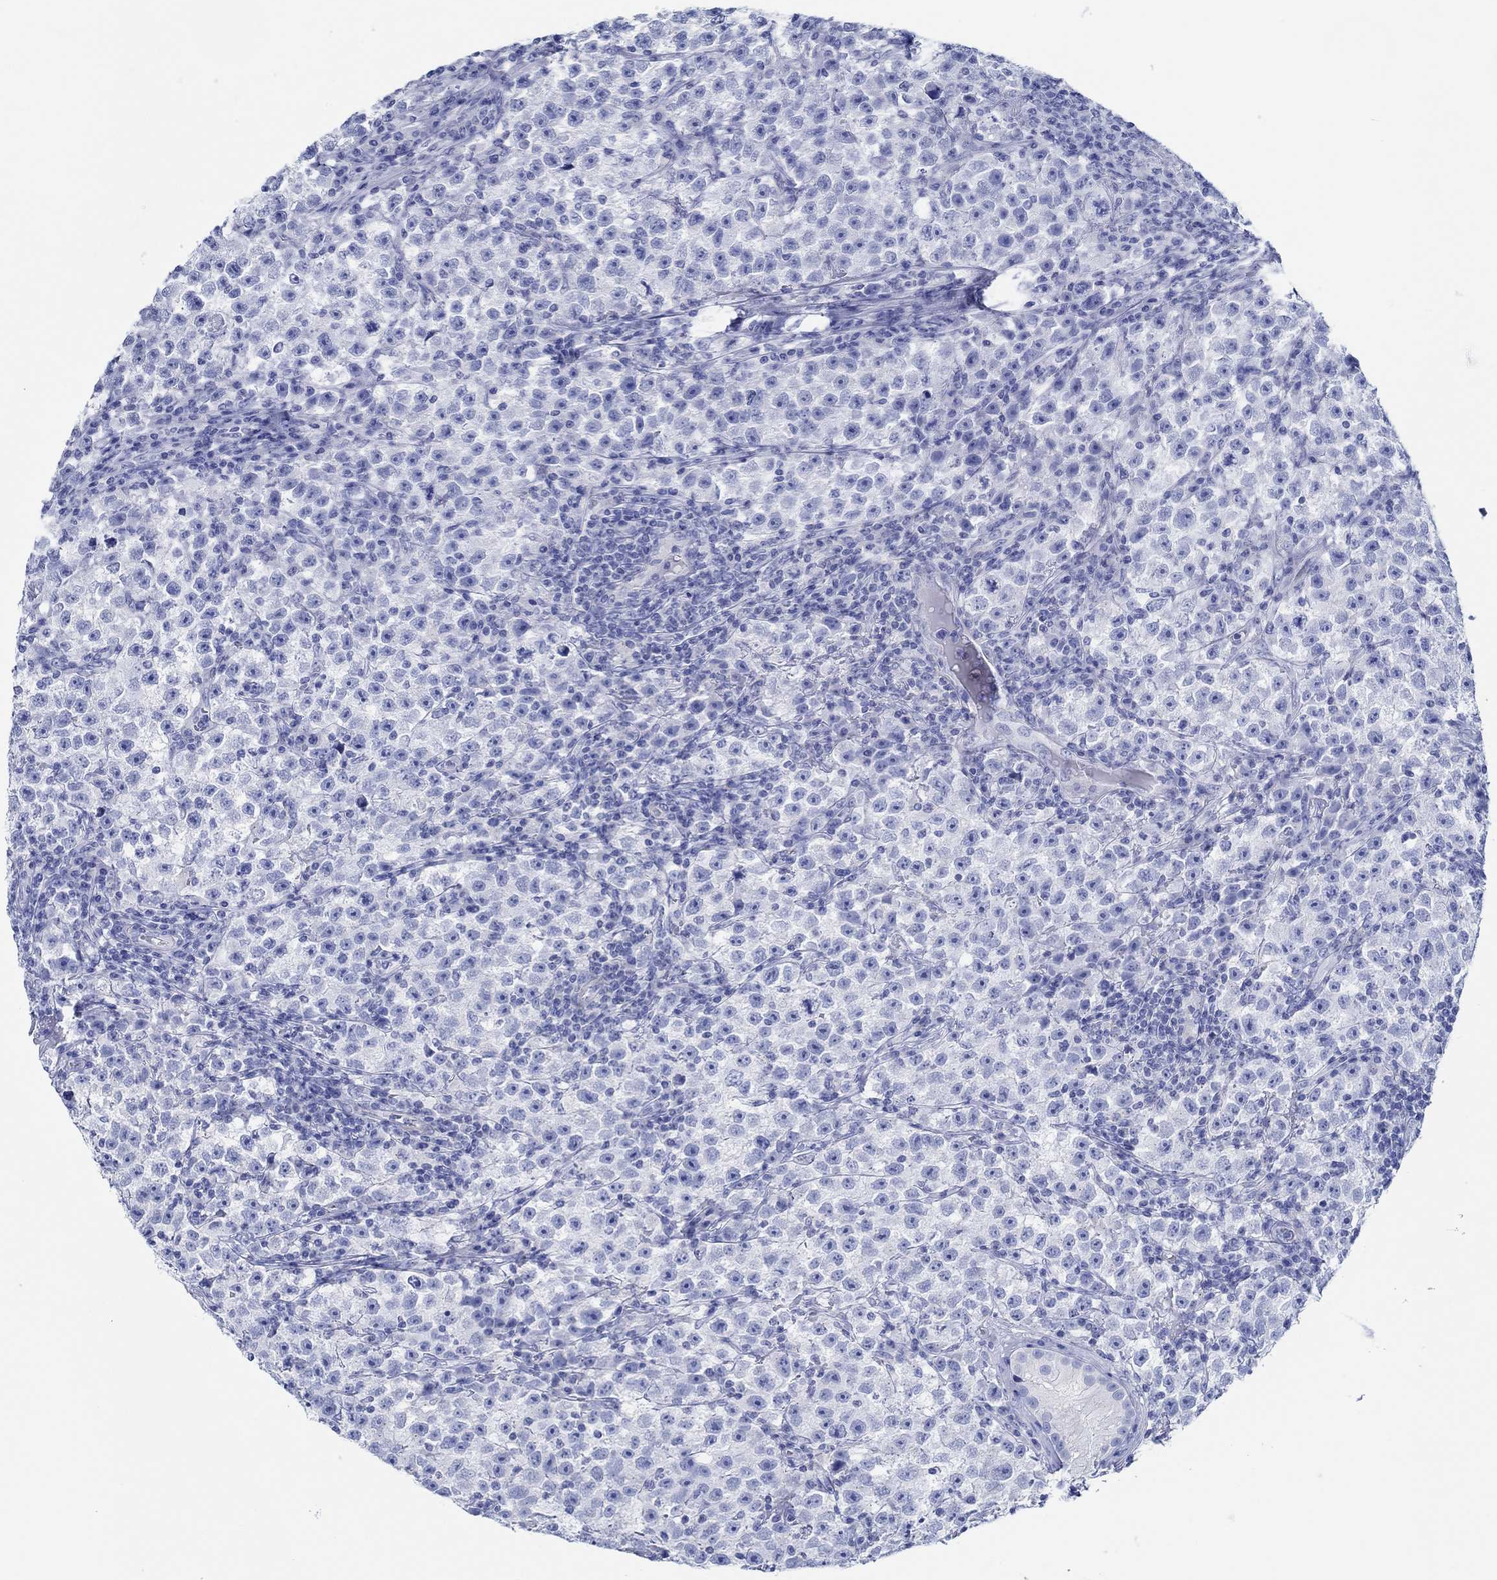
{"staining": {"intensity": "negative", "quantity": "none", "location": "none"}, "tissue": "testis cancer", "cell_type": "Tumor cells", "image_type": "cancer", "snomed": [{"axis": "morphology", "description": "Seminoma, NOS"}, {"axis": "topography", "description": "Testis"}], "caption": "Tumor cells are negative for protein expression in human testis cancer.", "gene": "IGFBP6", "patient": {"sex": "male", "age": 22}}